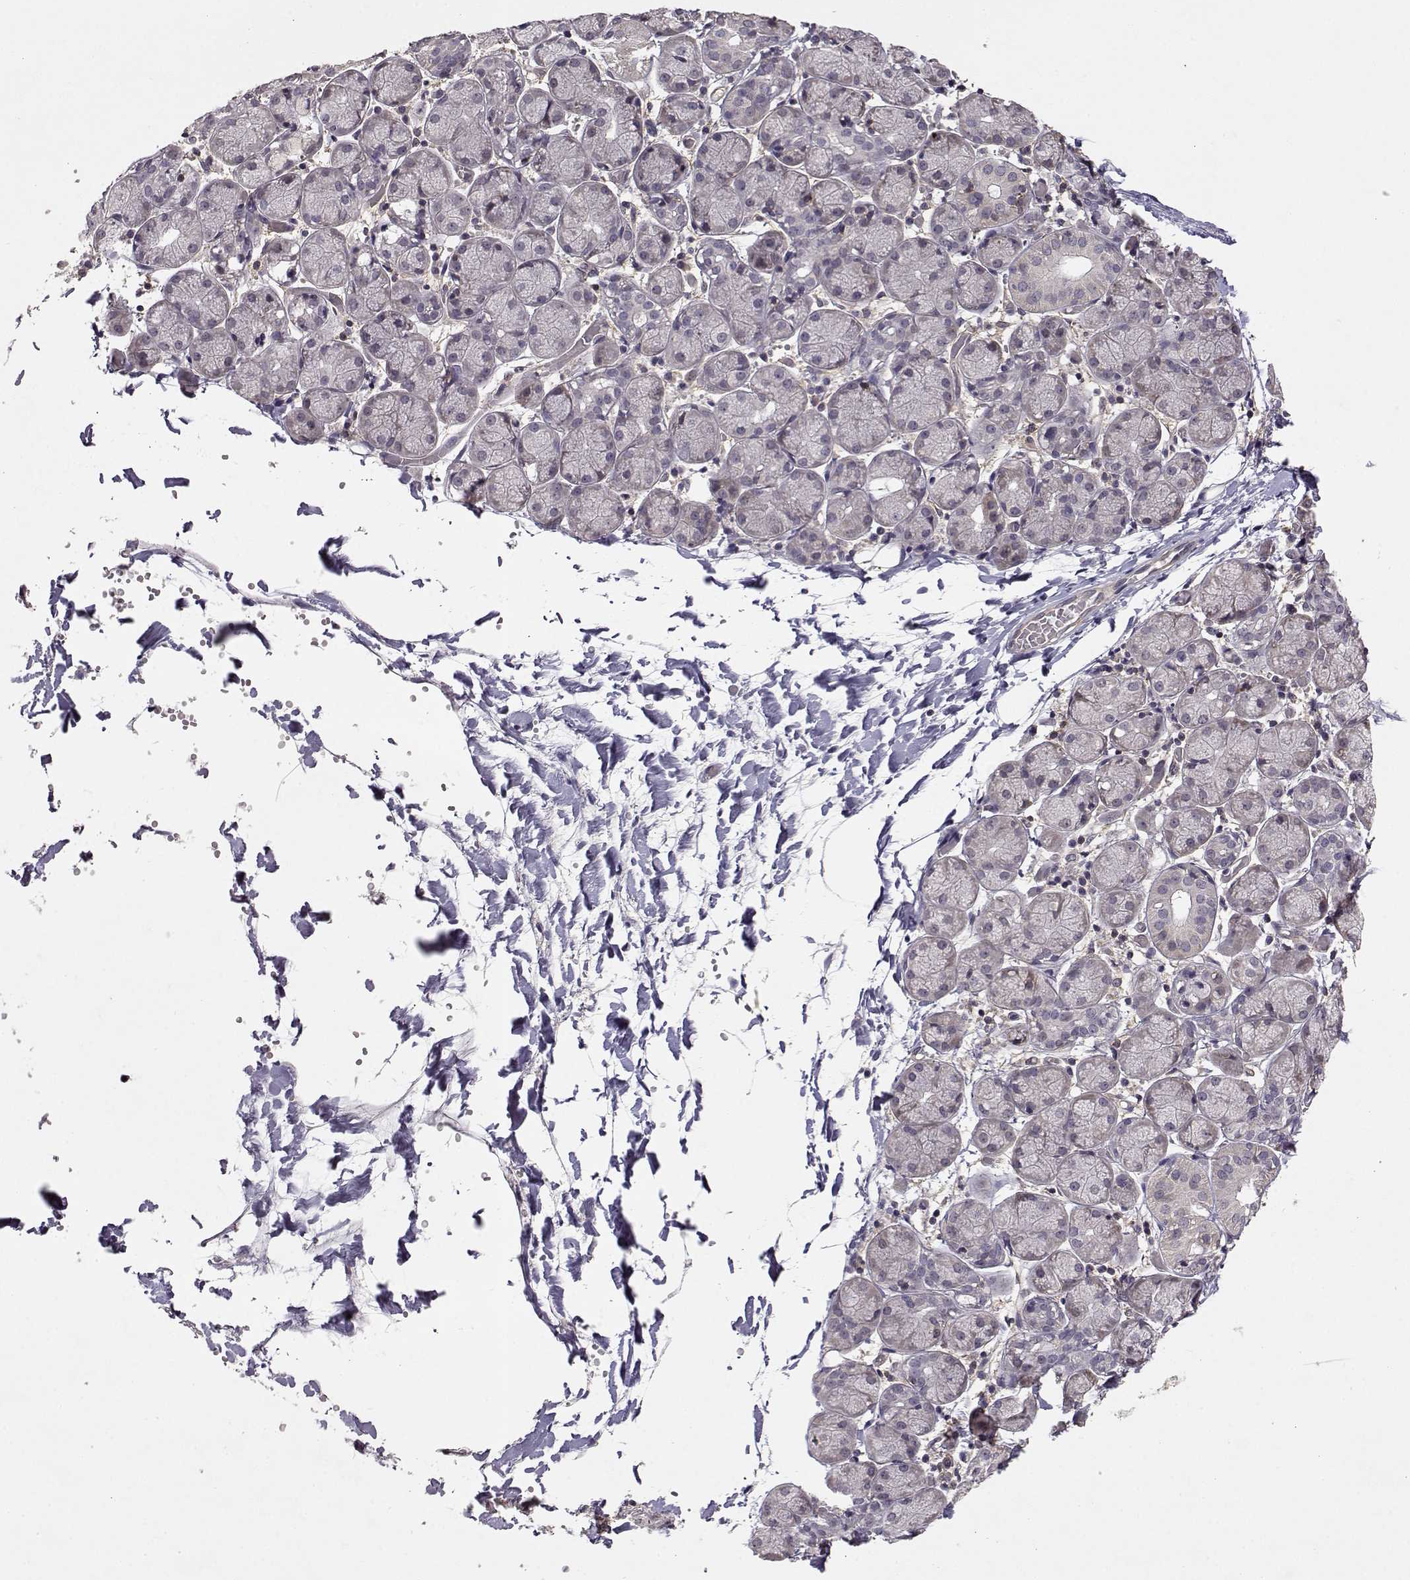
{"staining": {"intensity": "negative", "quantity": "none", "location": "none"}, "tissue": "salivary gland", "cell_type": "Glandular cells", "image_type": "normal", "snomed": [{"axis": "morphology", "description": "Normal tissue, NOS"}, {"axis": "topography", "description": "Salivary gland"}, {"axis": "topography", "description": "Peripheral nerve tissue"}], "caption": "DAB immunohistochemical staining of benign human salivary gland shows no significant positivity in glandular cells.", "gene": "IFITM1", "patient": {"sex": "female", "age": 24}}